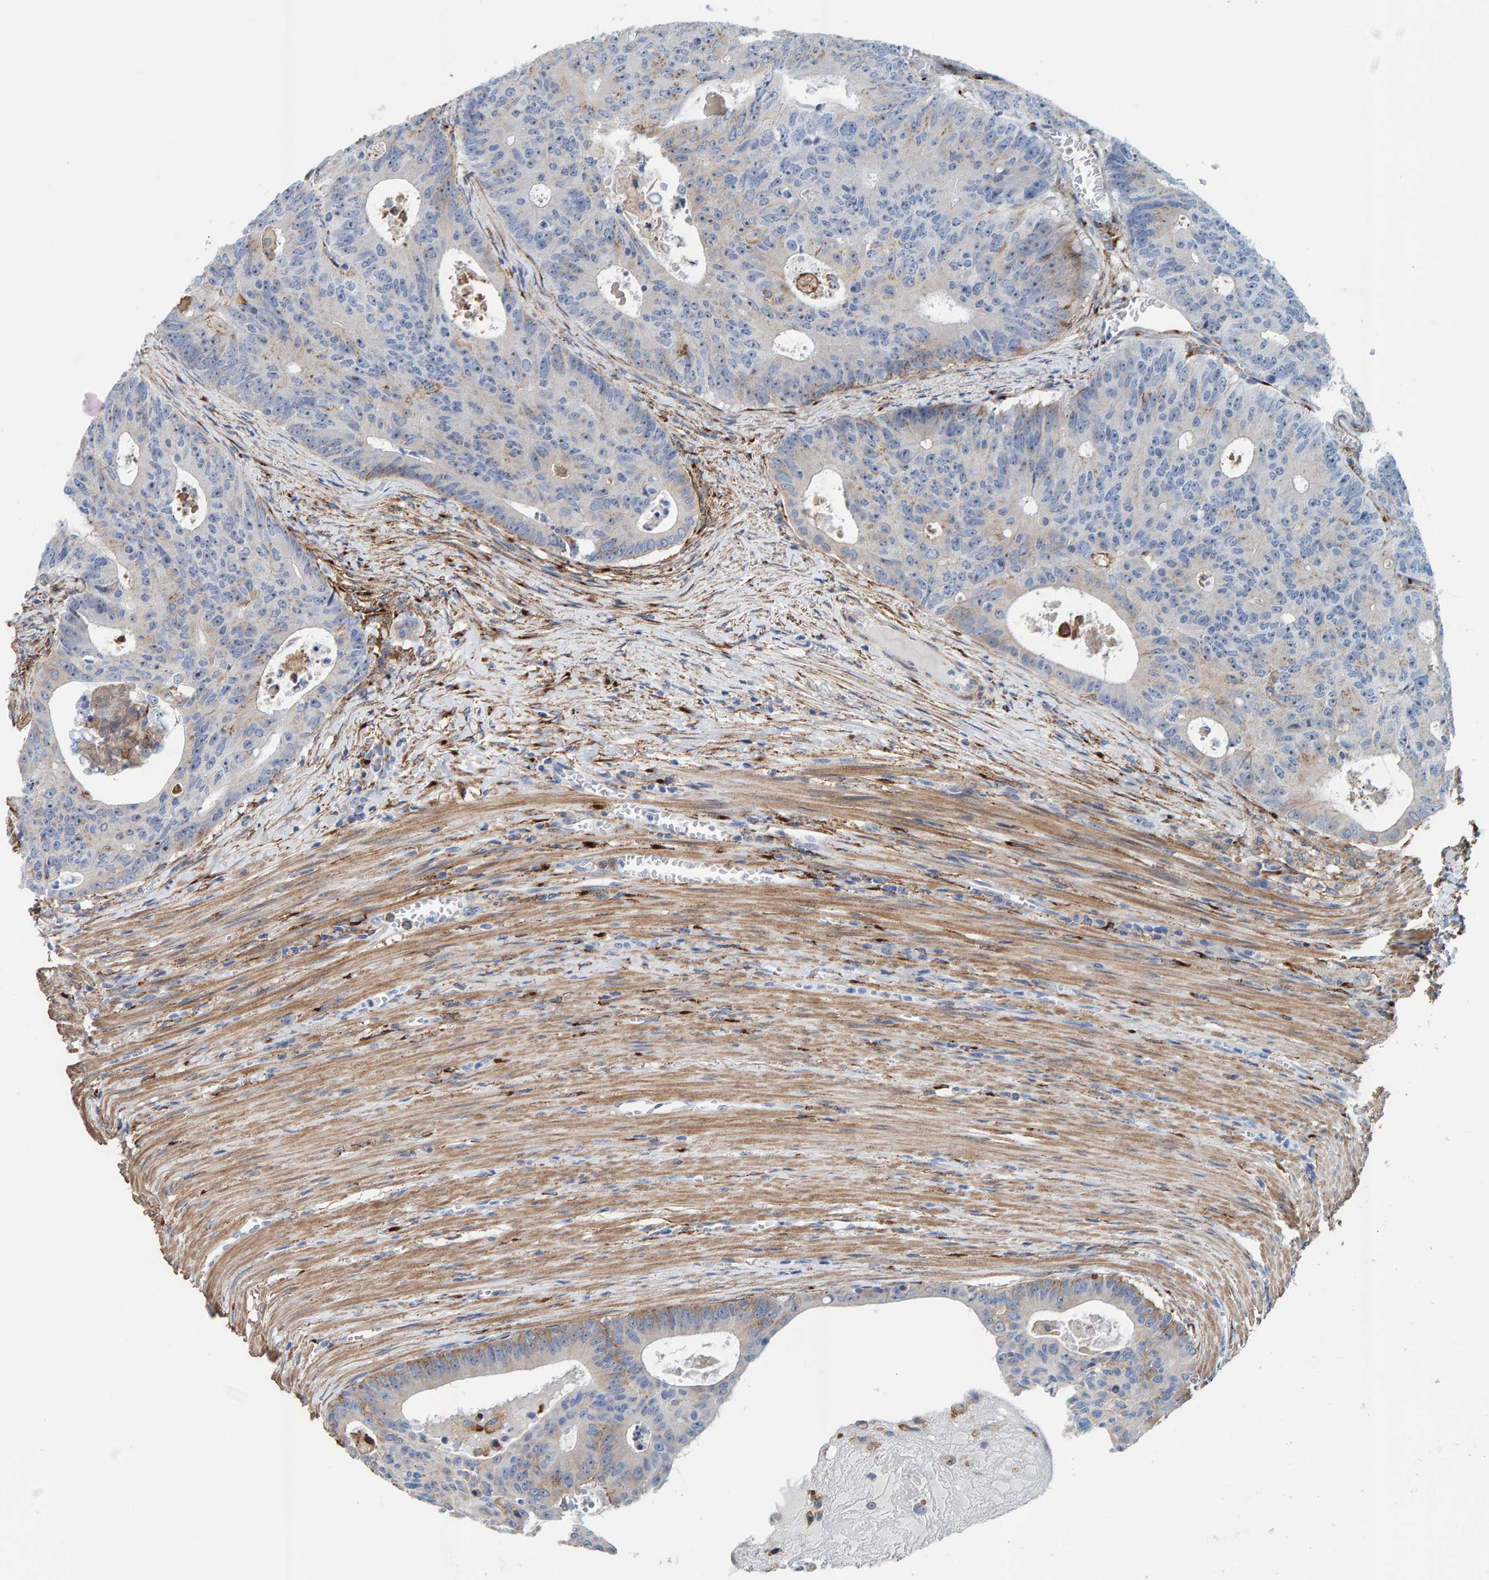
{"staining": {"intensity": "weak", "quantity": "<25%", "location": "cytoplasmic/membranous"}, "tissue": "colorectal cancer", "cell_type": "Tumor cells", "image_type": "cancer", "snomed": [{"axis": "morphology", "description": "Adenocarcinoma, NOS"}, {"axis": "topography", "description": "Colon"}], "caption": "The immunohistochemistry photomicrograph has no significant staining in tumor cells of adenocarcinoma (colorectal) tissue. (Immunohistochemistry (ihc), brightfield microscopy, high magnification).", "gene": "LRP1", "patient": {"sex": "male", "age": 87}}